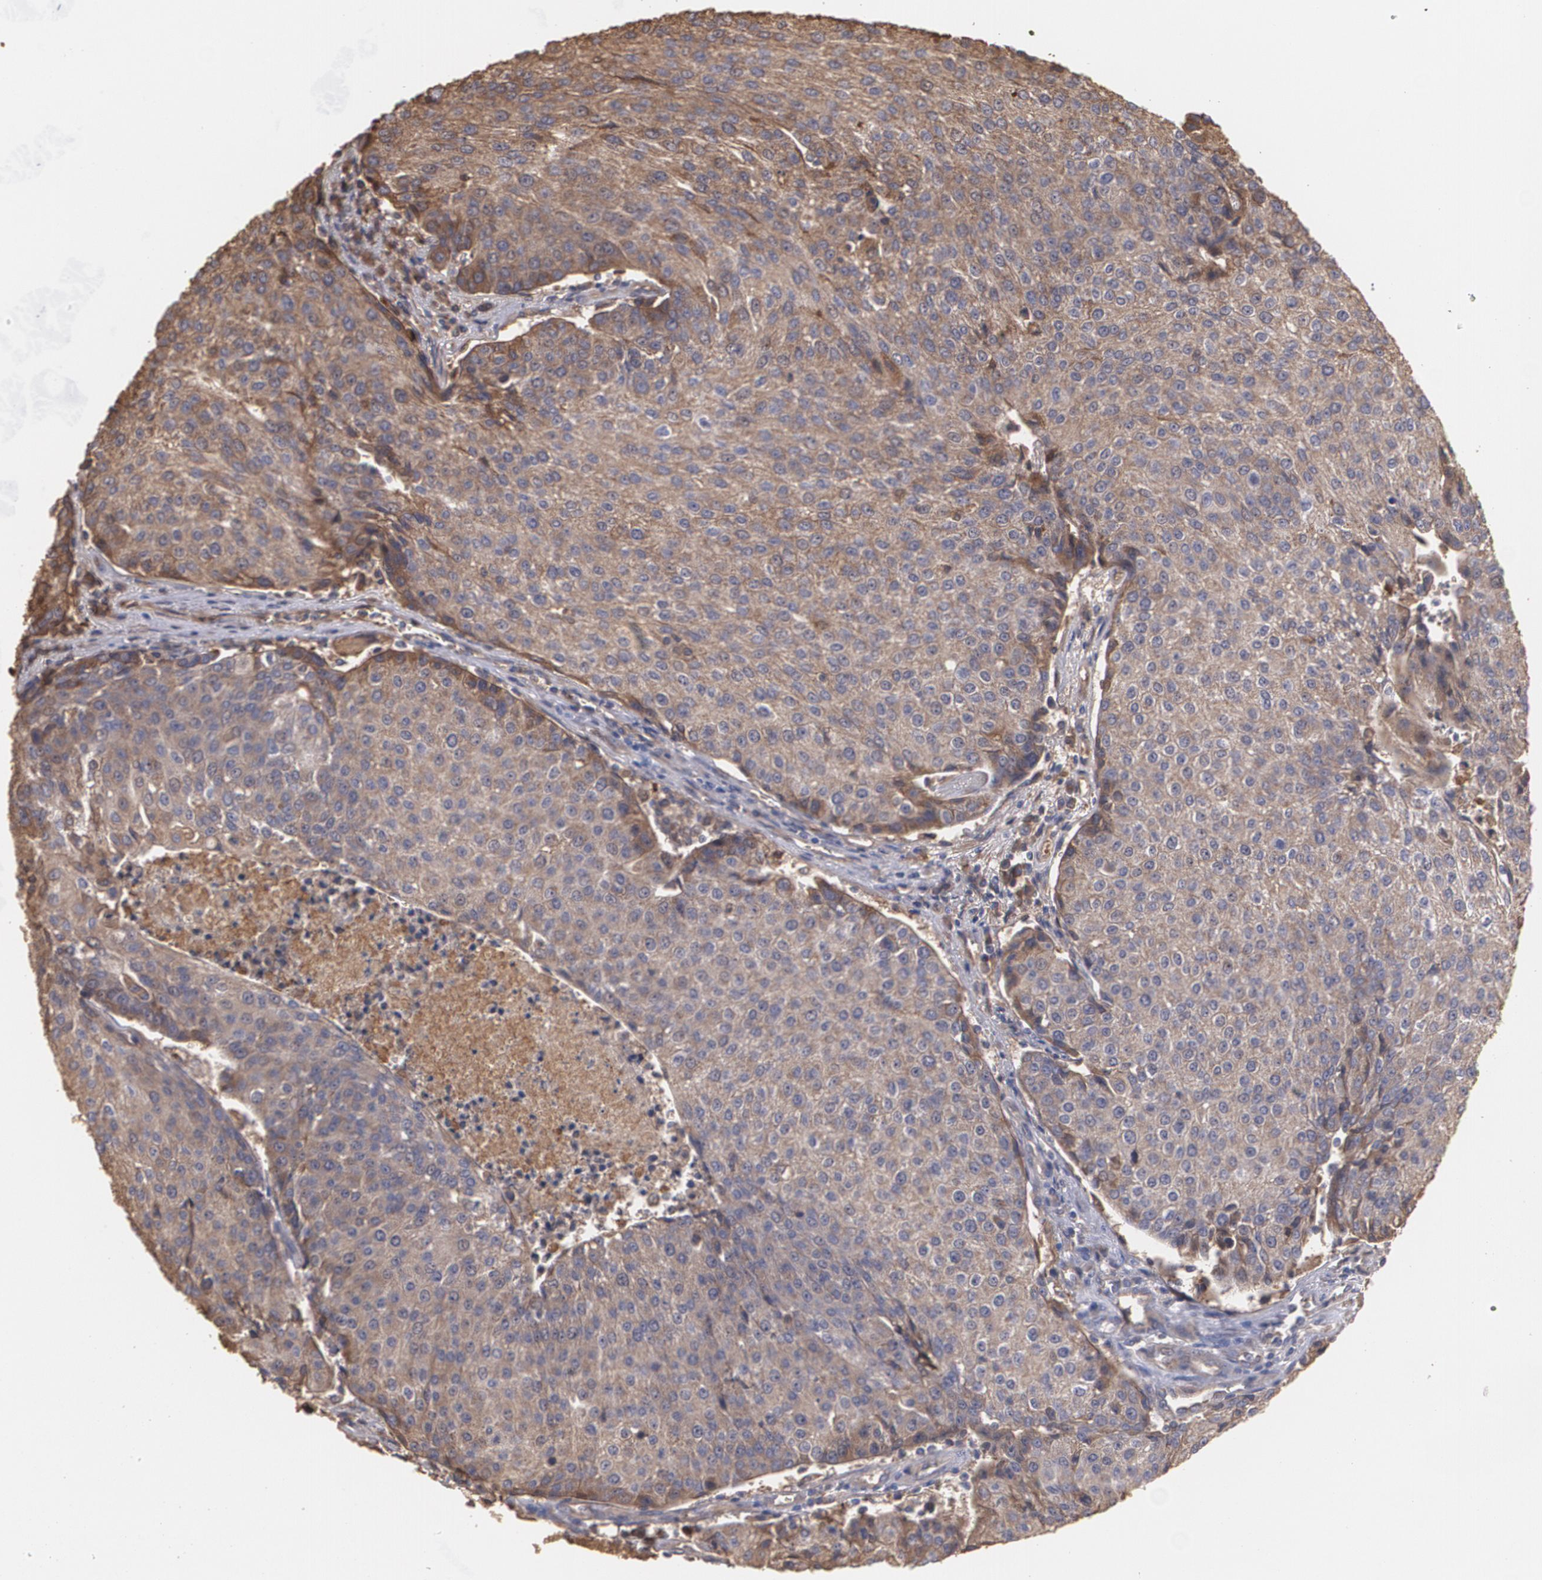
{"staining": {"intensity": "moderate", "quantity": ">75%", "location": "cytoplasmic/membranous"}, "tissue": "urothelial cancer", "cell_type": "Tumor cells", "image_type": "cancer", "snomed": [{"axis": "morphology", "description": "Urothelial carcinoma, High grade"}, {"axis": "topography", "description": "Urinary bladder"}], "caption": "Tumor cells display medium levels of moderate cytoplasmic/membranous positivity in about >75% of cells in human high-grade urothelial carcinoma.", "gene": "PON1", "patient": {"sex": "female", "age": 85}}